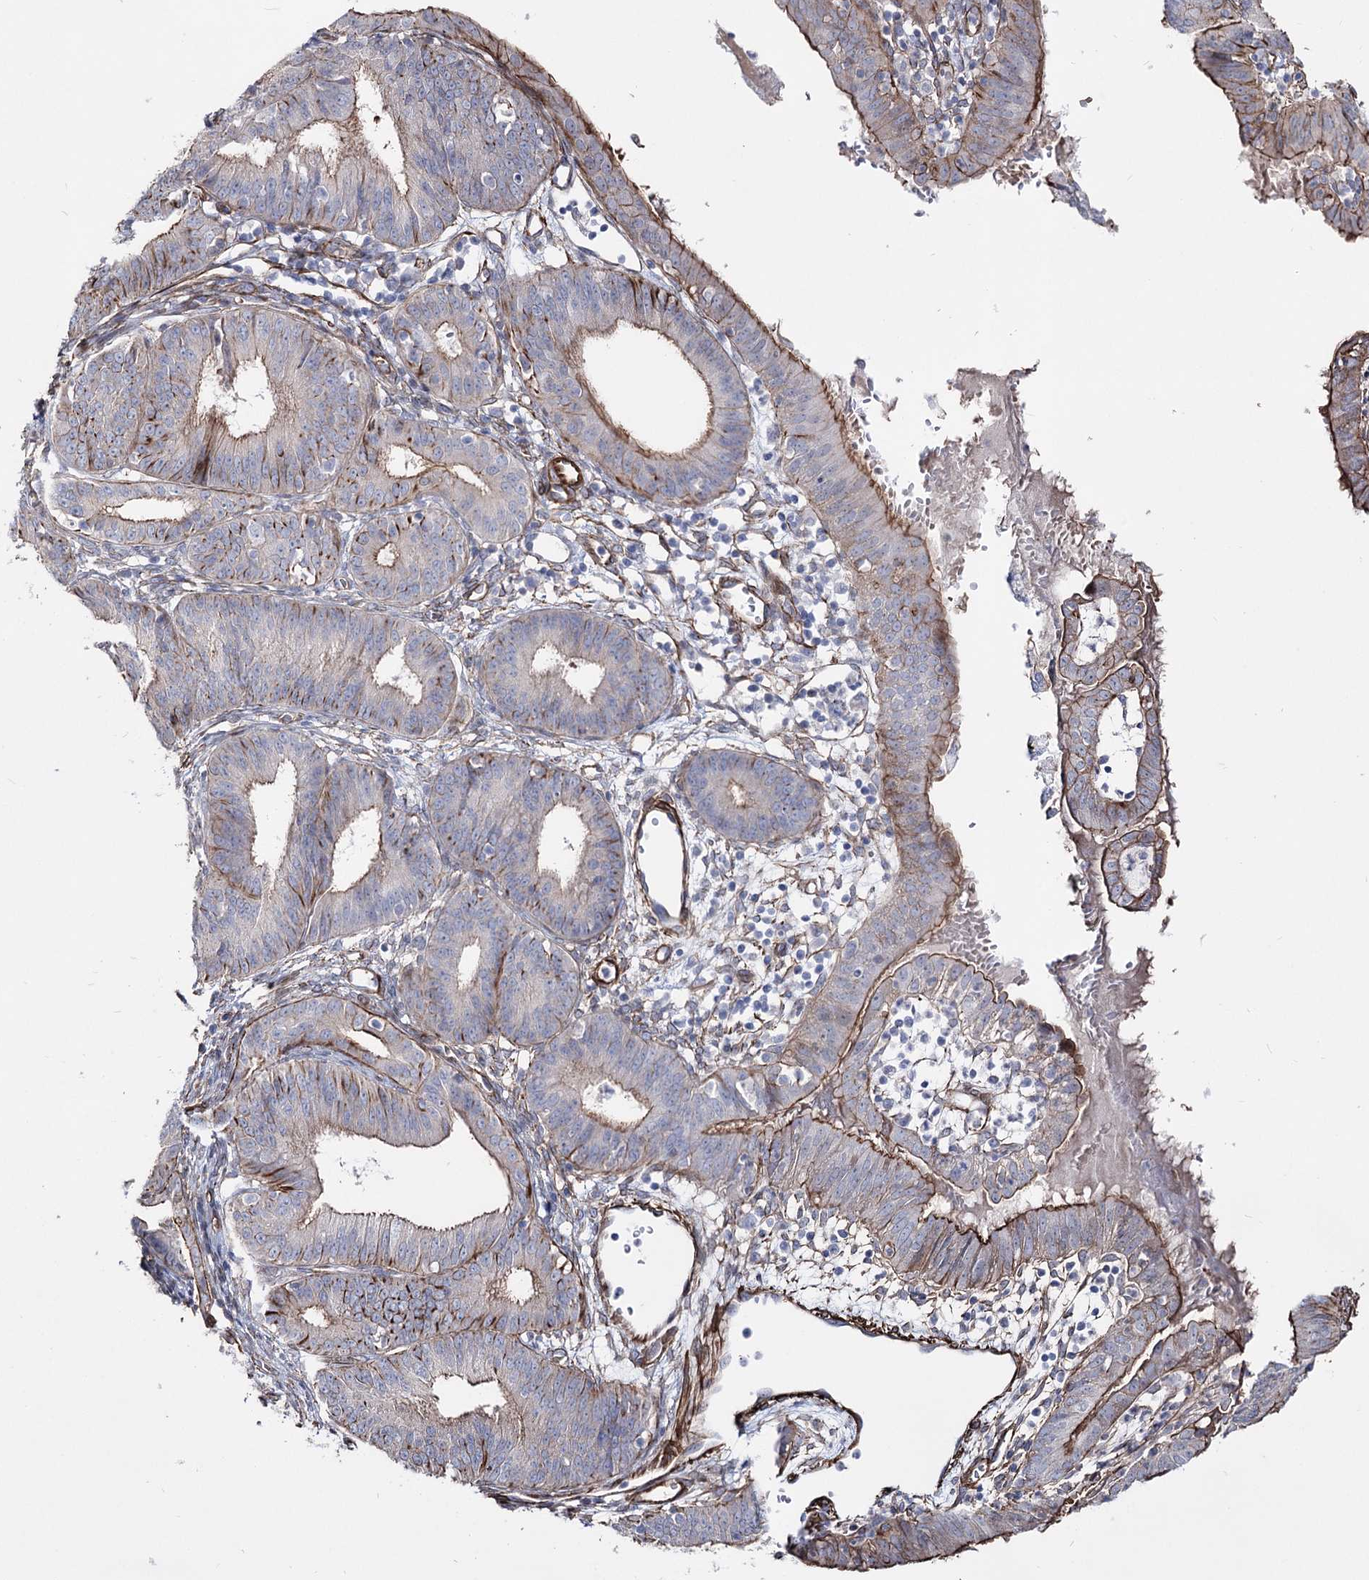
{"staining": {"intensity": "moderate", "quantity": "25%-75%", "location": "cytoplasmic/membranous"}, "tissue": "endometrial cancer", "cell_type": "Tumor cells", "image_type": "cancer", "snomed": [{"axis": "morphology", "description": "Adenocarcinoma, NOS"}, {"axis": "topography", "description": "Endometrium"}], "caption": "A brown stain labels moderate cytoplasmic/membranous staining of a protein in human endometrial cancer (adenocarcinoma) tumor cells. The staining is performed using DAB (3,3'-diaminobenzidine) brown chromogen to label protein expression. The nuclei are counter-stained blue using hematoxylin.", "gene": "ARHGAP20", "patient": {"sex": "female", "age": 51}}